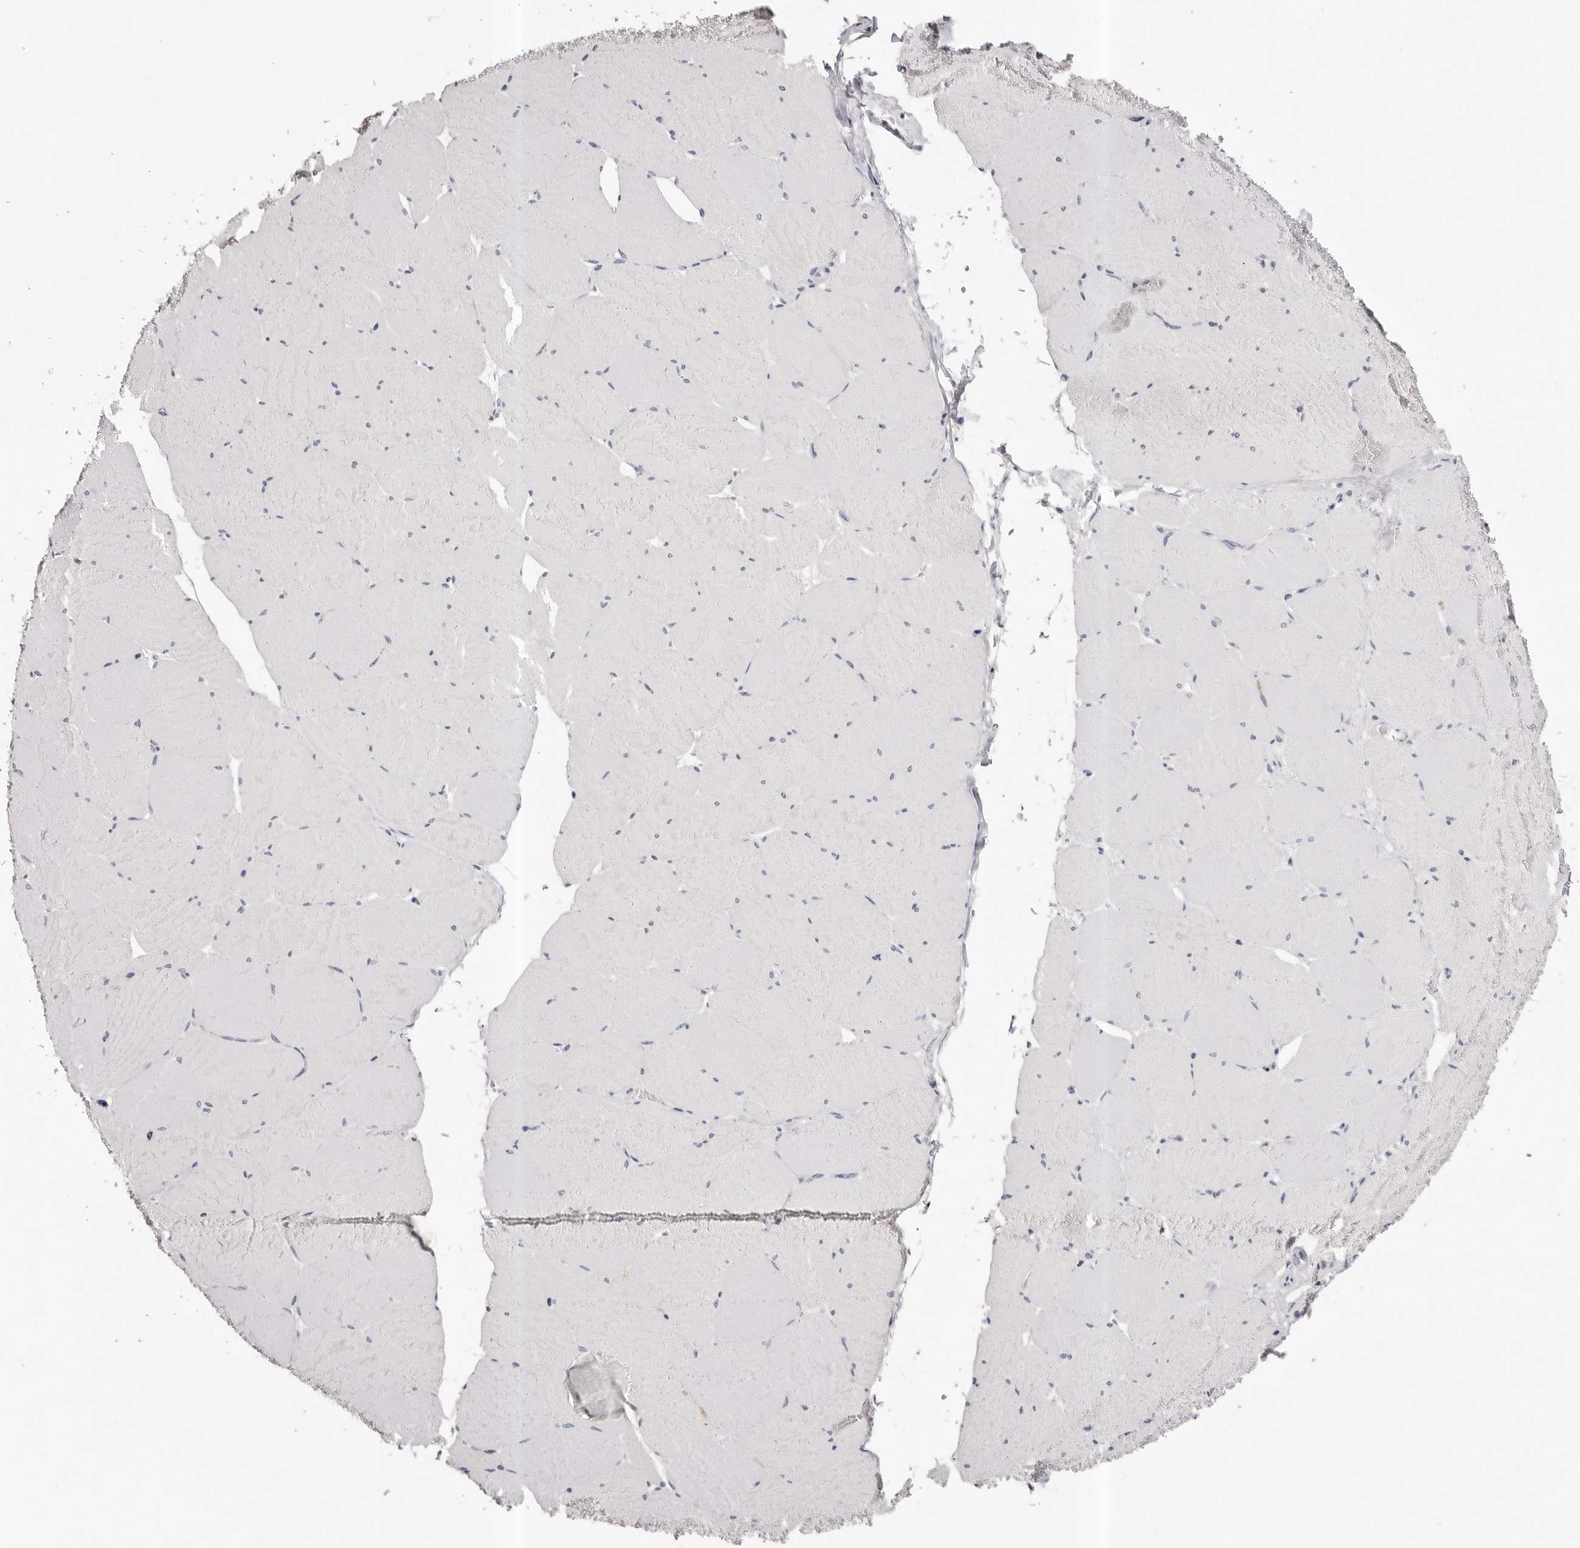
{"staining": {"intensity": "negative", "quantity": "none", "location": "none"}, "tissue": "skeletal muscle", "cell_type": "Myocytes", "image_type": "normal", "snomed": [{"axis": "morphology", "description": "Normal tissue, NOS"}, {"axis": "topography", "description": "Skeletal muscle"}, {"axis": "topography", "description": "Head-Neck"}], "caption": "Skeletal muscle stained for a protein using immunohistochemistry (IHC) displays no staining myocytes.", "gene": "ROM1", "patient": {"sex": "male", "age": 66}}